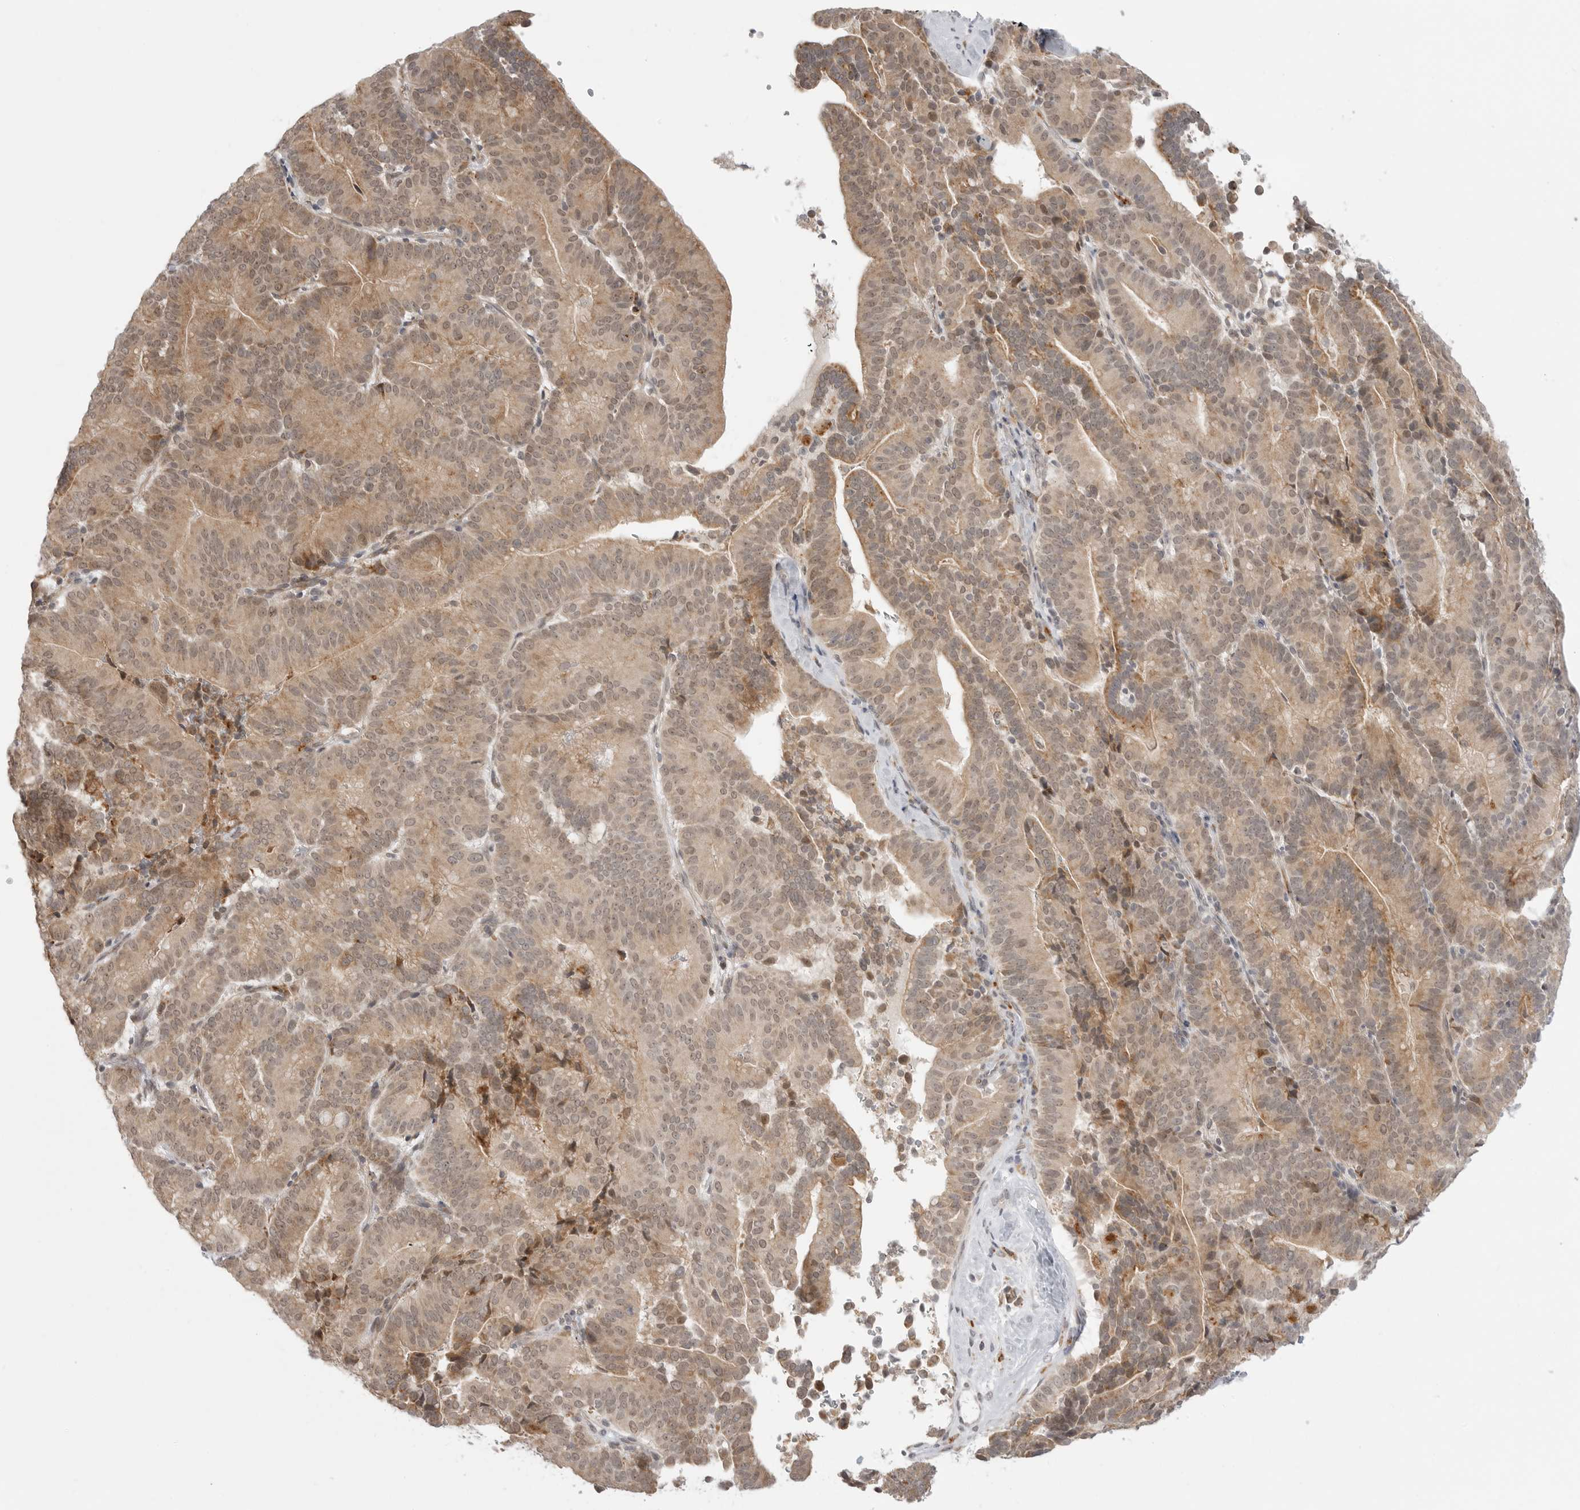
{"staining": {"intensity": "moderate", "quantity": ">75%", "location": "cytoplasmic/membranous,nuclear"}, "tissue": "liver cancer", "cell_type": "Tumor cells", "image_type": "cancer", "snomed": [{"axis": "morphology", "description": "Cholangiocarcinoma"}, {"axis": "topography", "description": "Liver"}], "caption": "DAB (3,3'-diaminobenzidine) immunohistochemical staining of cholangiocarcinoma (liver) reveals moderate cytoplasmic/membranous and nuclear protein expression in about >75% of tumor cells.", "gene": "KALRN", "patient": {"sex": "female", "age": 75}}